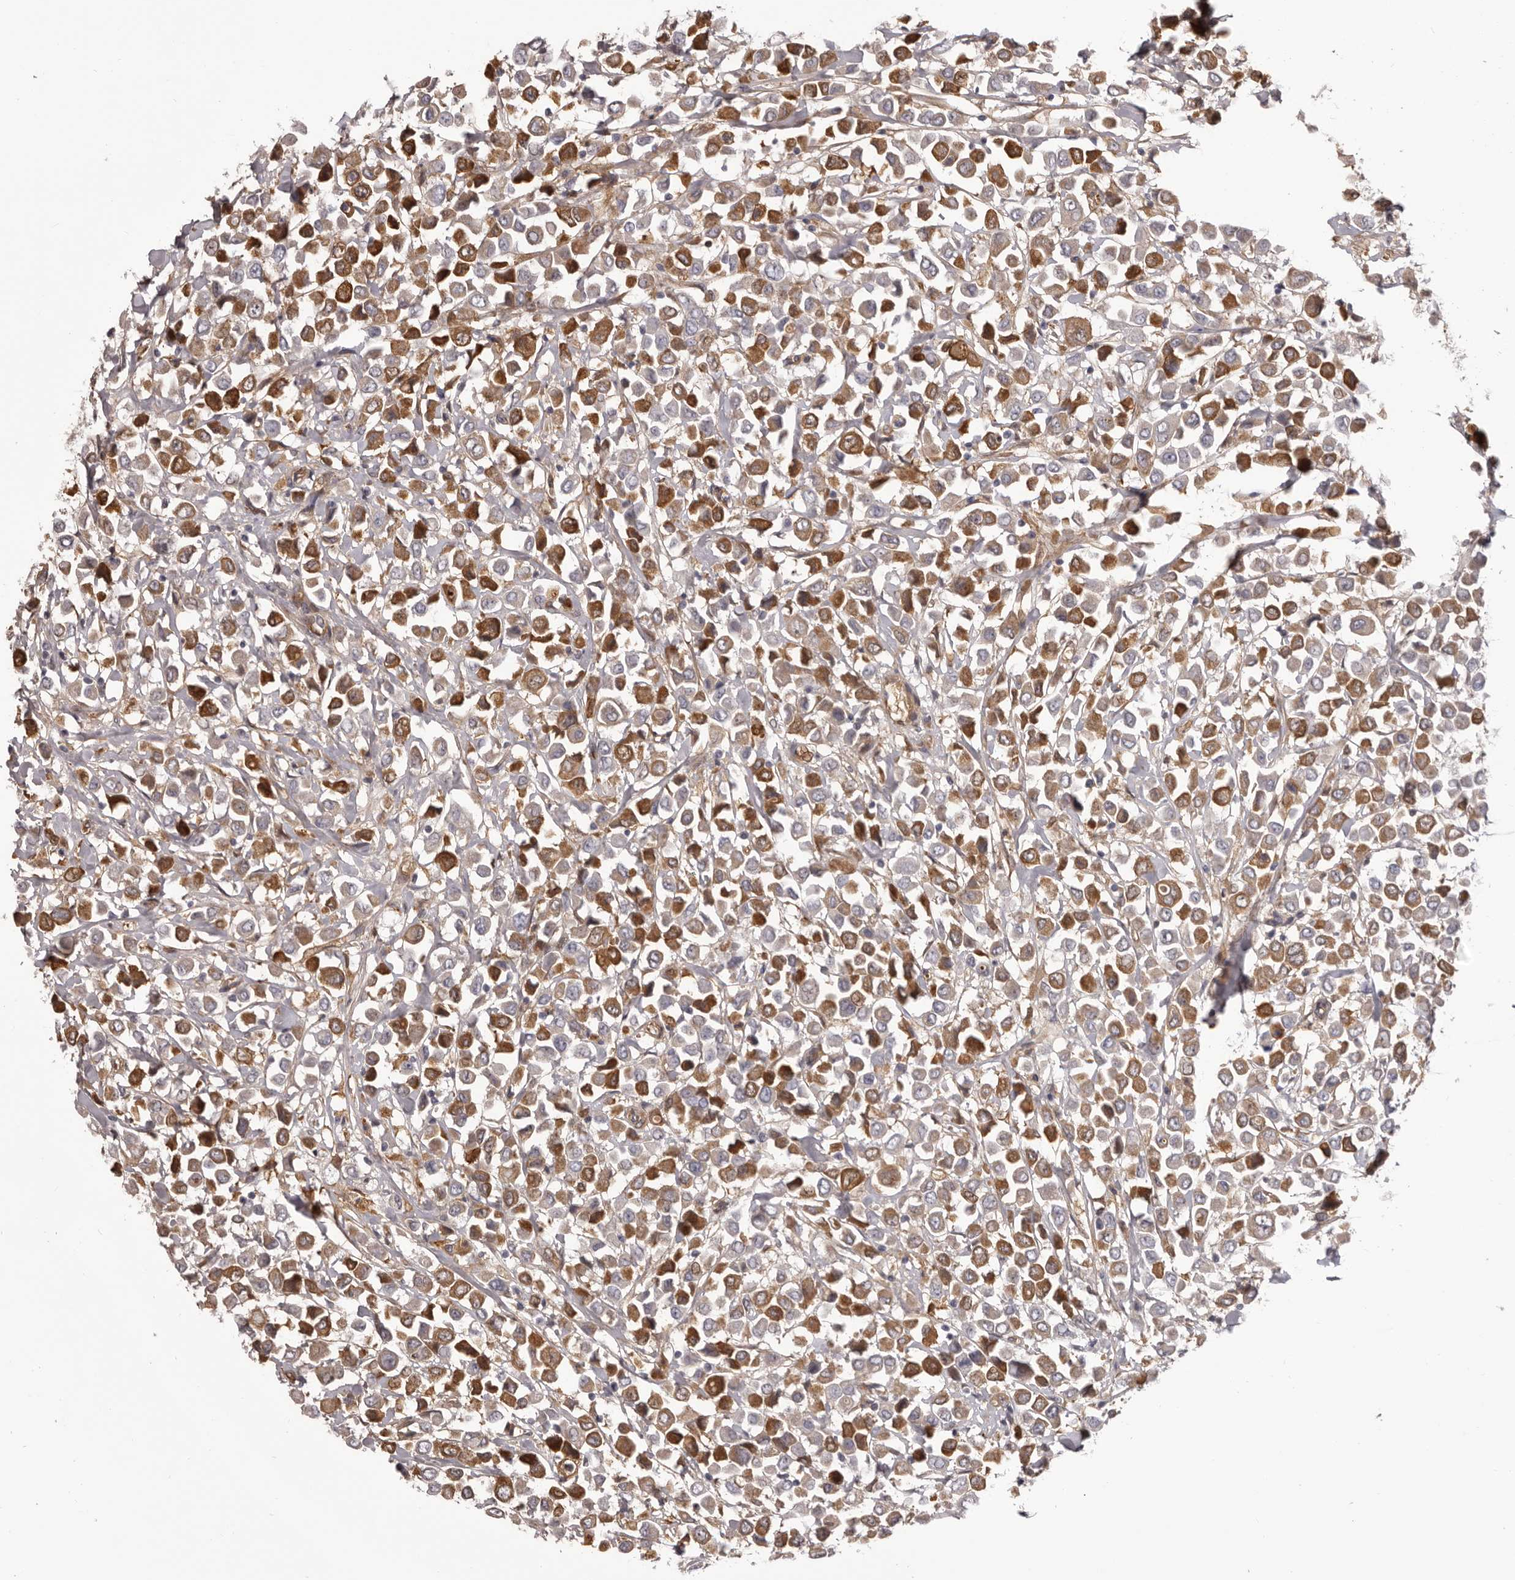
{"staining": {"intensity": "moderate", "quantity": ">75%", "location": "cytoplasmic/membranous"}, "tissue": "breast cancer", "cell_type": "Tumor cells", "image_type": "cancer", "snomed": [{"axis": "morphology", "description": "Duct carcinoma"}, {"axis": "topography", "description": "Breast"}], "caption": "Moderate cytoplasmic/membranous positivity is identified in approximately >75% of tumor cells in breast infiltrating ductal carcinoma. (DAB IHC, brown staining for protein, blue staining for nuclei).", "gene": "OTUD3", "patient": {"sex": "female", "age": 61}}